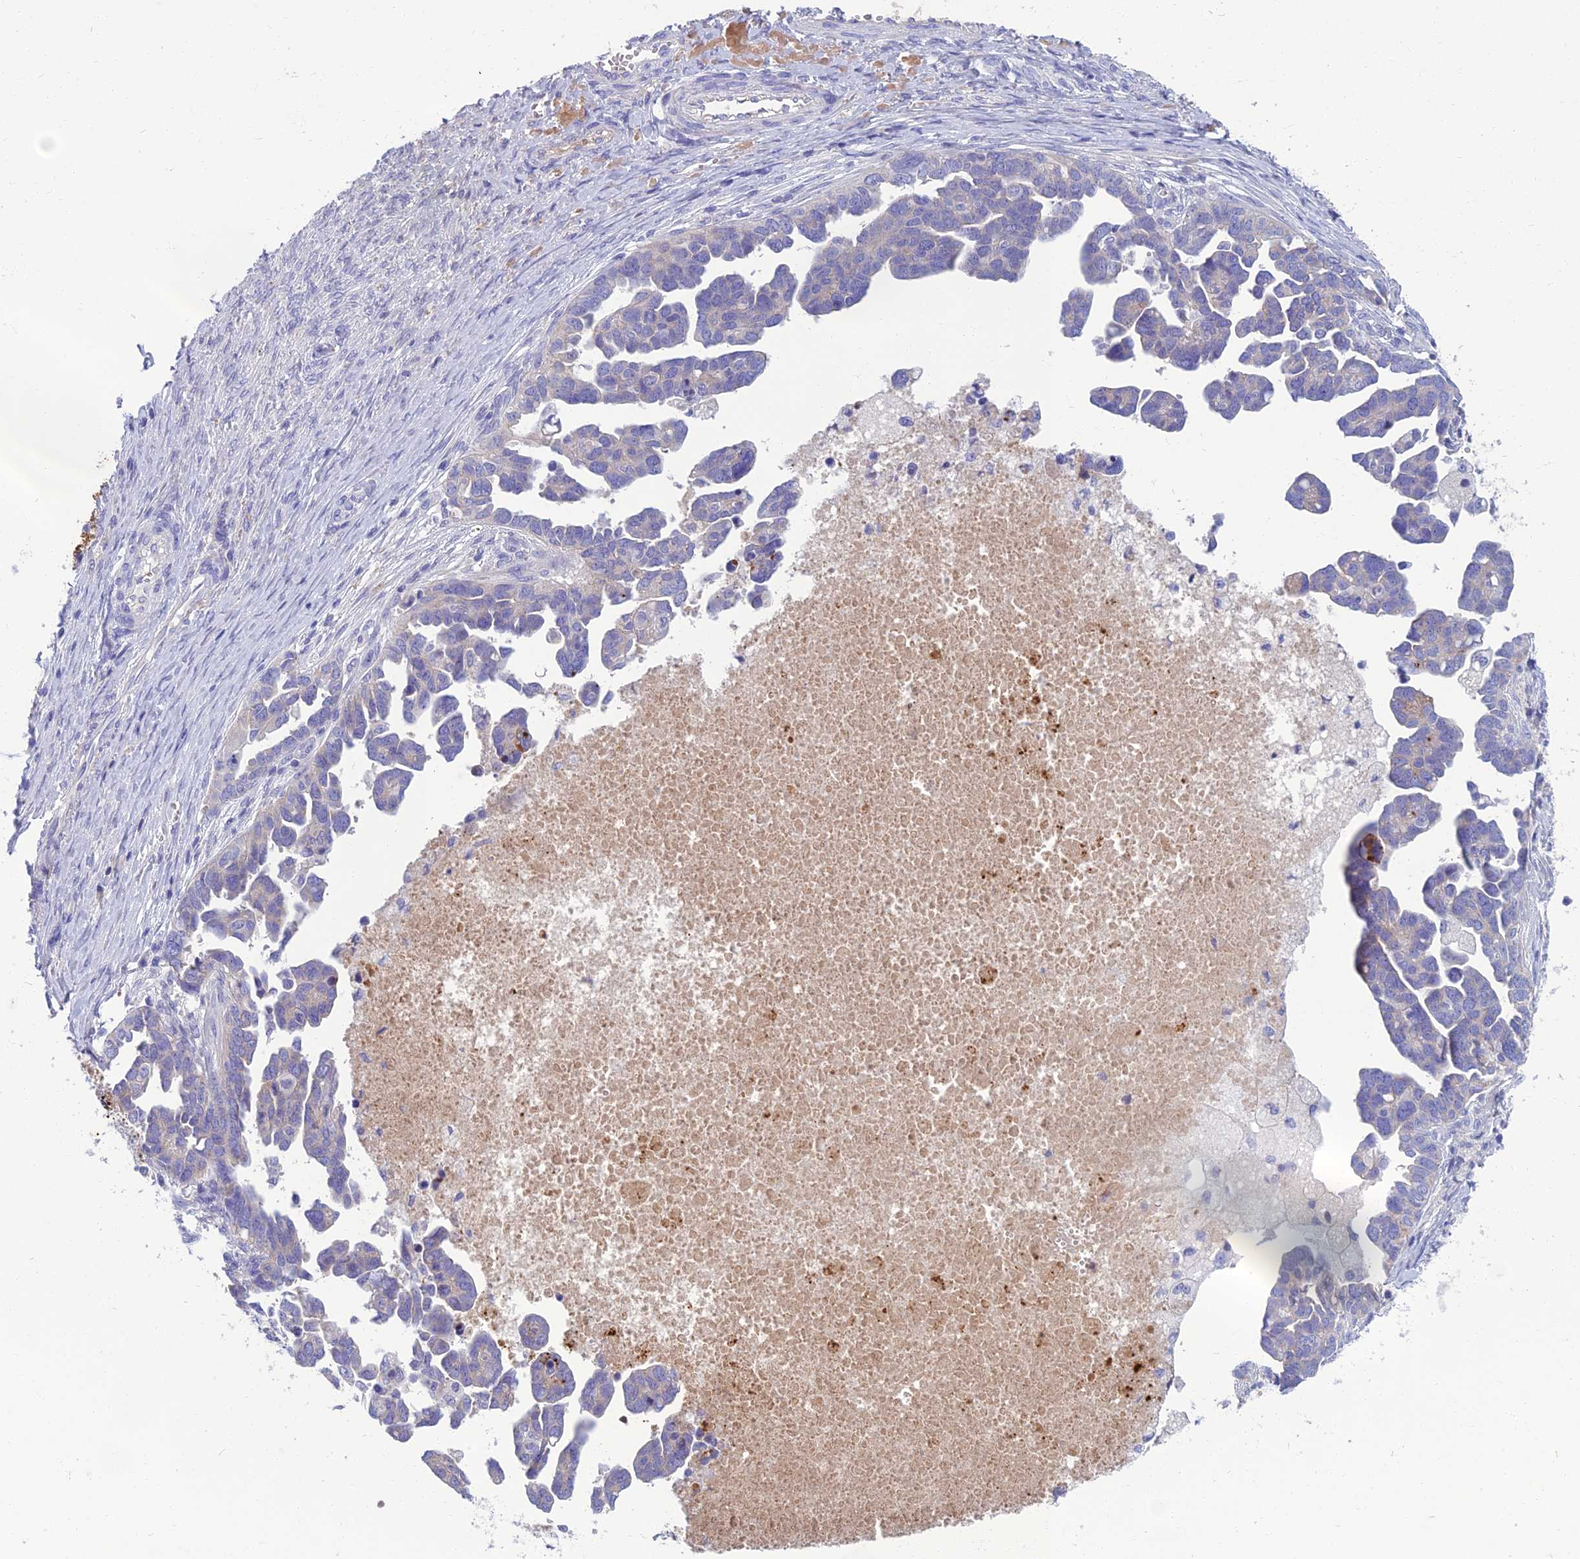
{"staining": {"intensity": "moderate", "quantity": "<25%", "location": "cytoplasmic/membranous"}, "tissue": "ovarian cancer", "cell_type": "Tumor cells", "image_type": "cancer", "snomed": [{"axis": "morphology", "description": "Cystadenocarcinoma, serous, NOS"}, {"axis": "topography", "description": "Ovary"}], "caption": "This is an image of IHC staining of serous cystadenocarcinoma (ovarian), which shows moderate expression in the cytoplasmic/membranous of tumor cells.", "gene": "SPTLC3", "patient": {"sex": "female", "age": 54}}